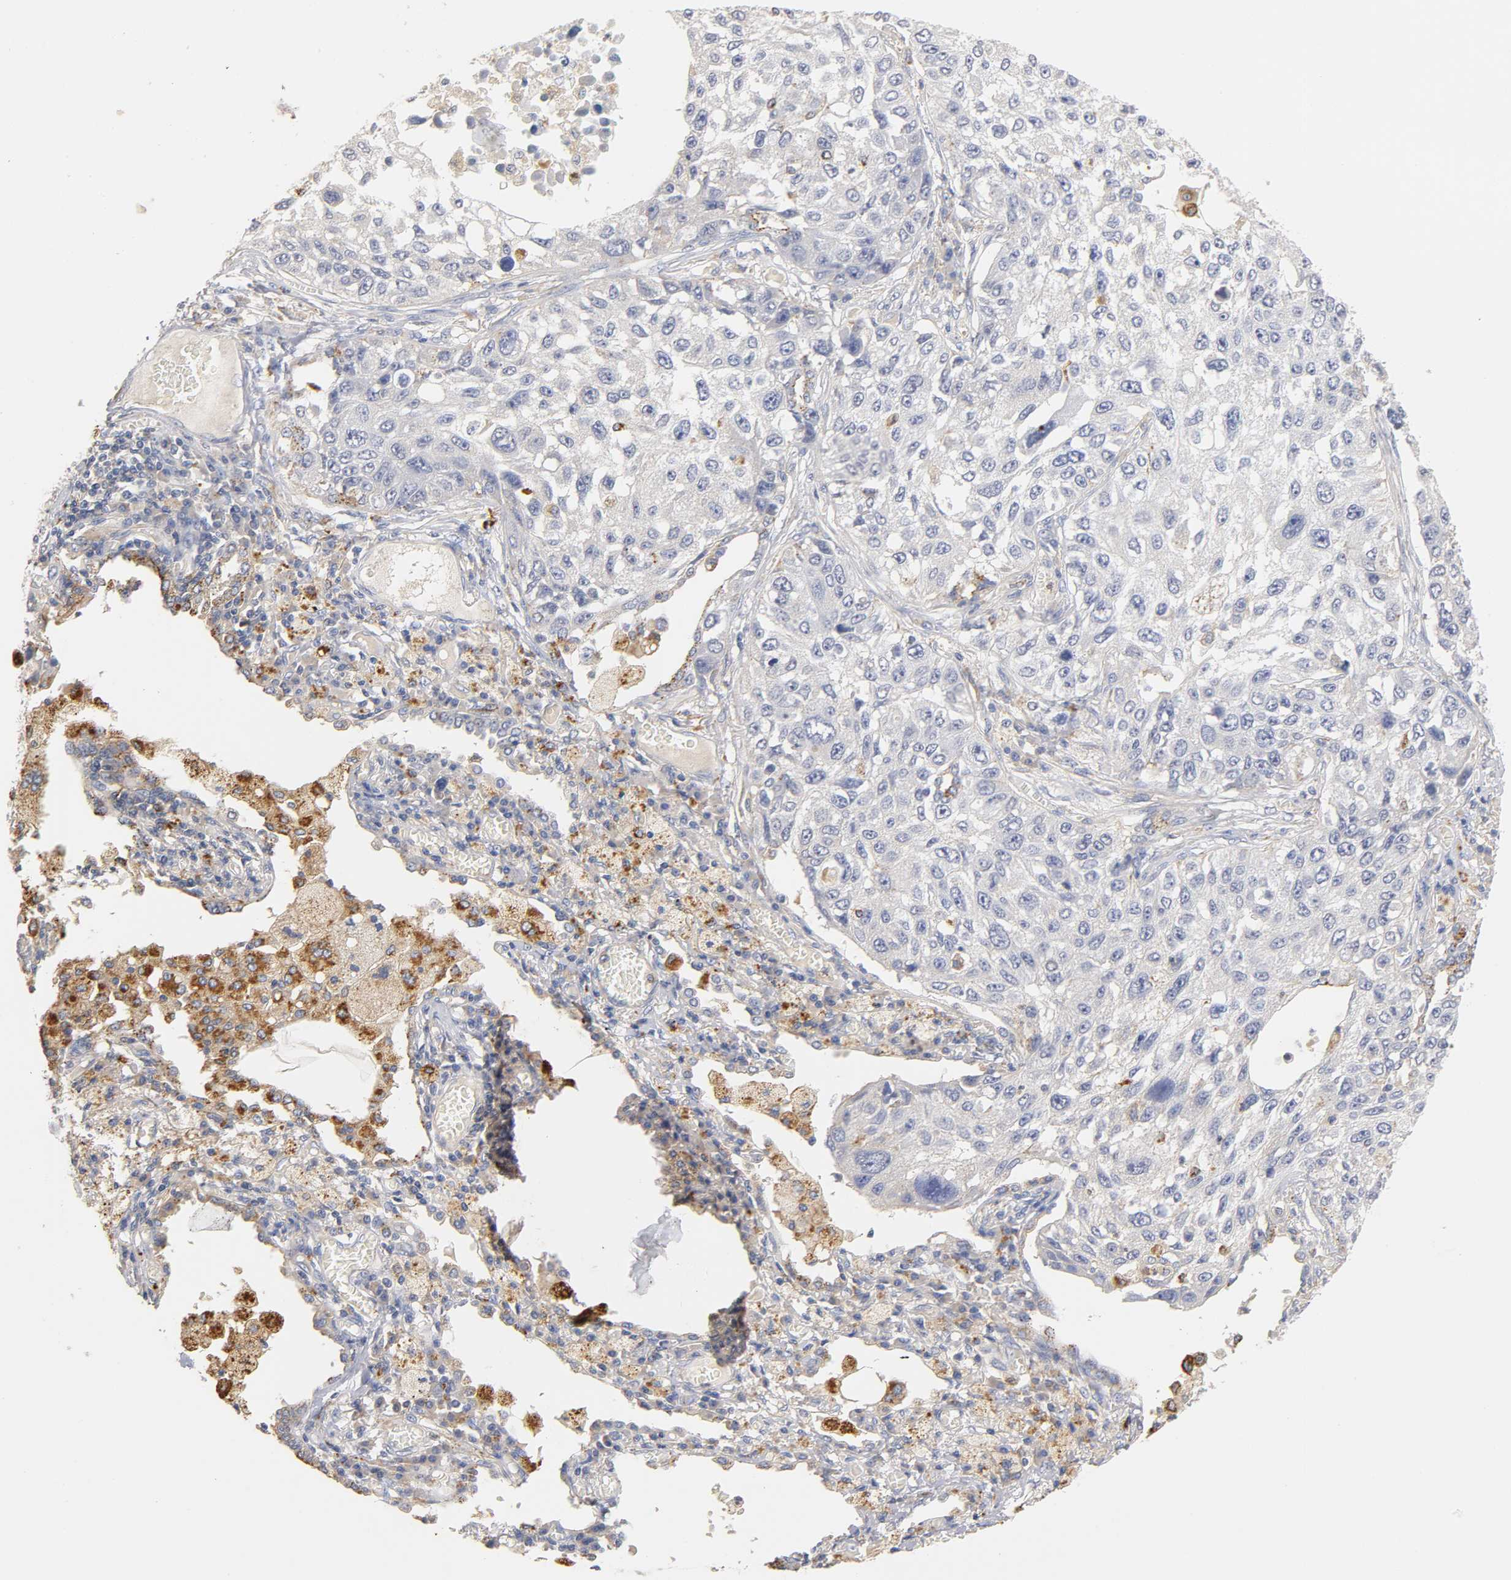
{"staining": {"intensity": "negative", "quantity": "none", "location": "none"}, "tissue": "lung cancer", "cell_type": "Tumor cells", "image_type": "cancer", "snomed": [{"axis": "morphology", "description": "Squamous cell carcinoma, NOS"}, {"axis": "topography", "description": "Lung"}], "caption": "Lung squamous cell carcinoma was stained to show a protein in brown. There is no significant positivity in tumor cells.", "gene": "SEMA5A", "patient": {"sex": "male", "age": 71}}